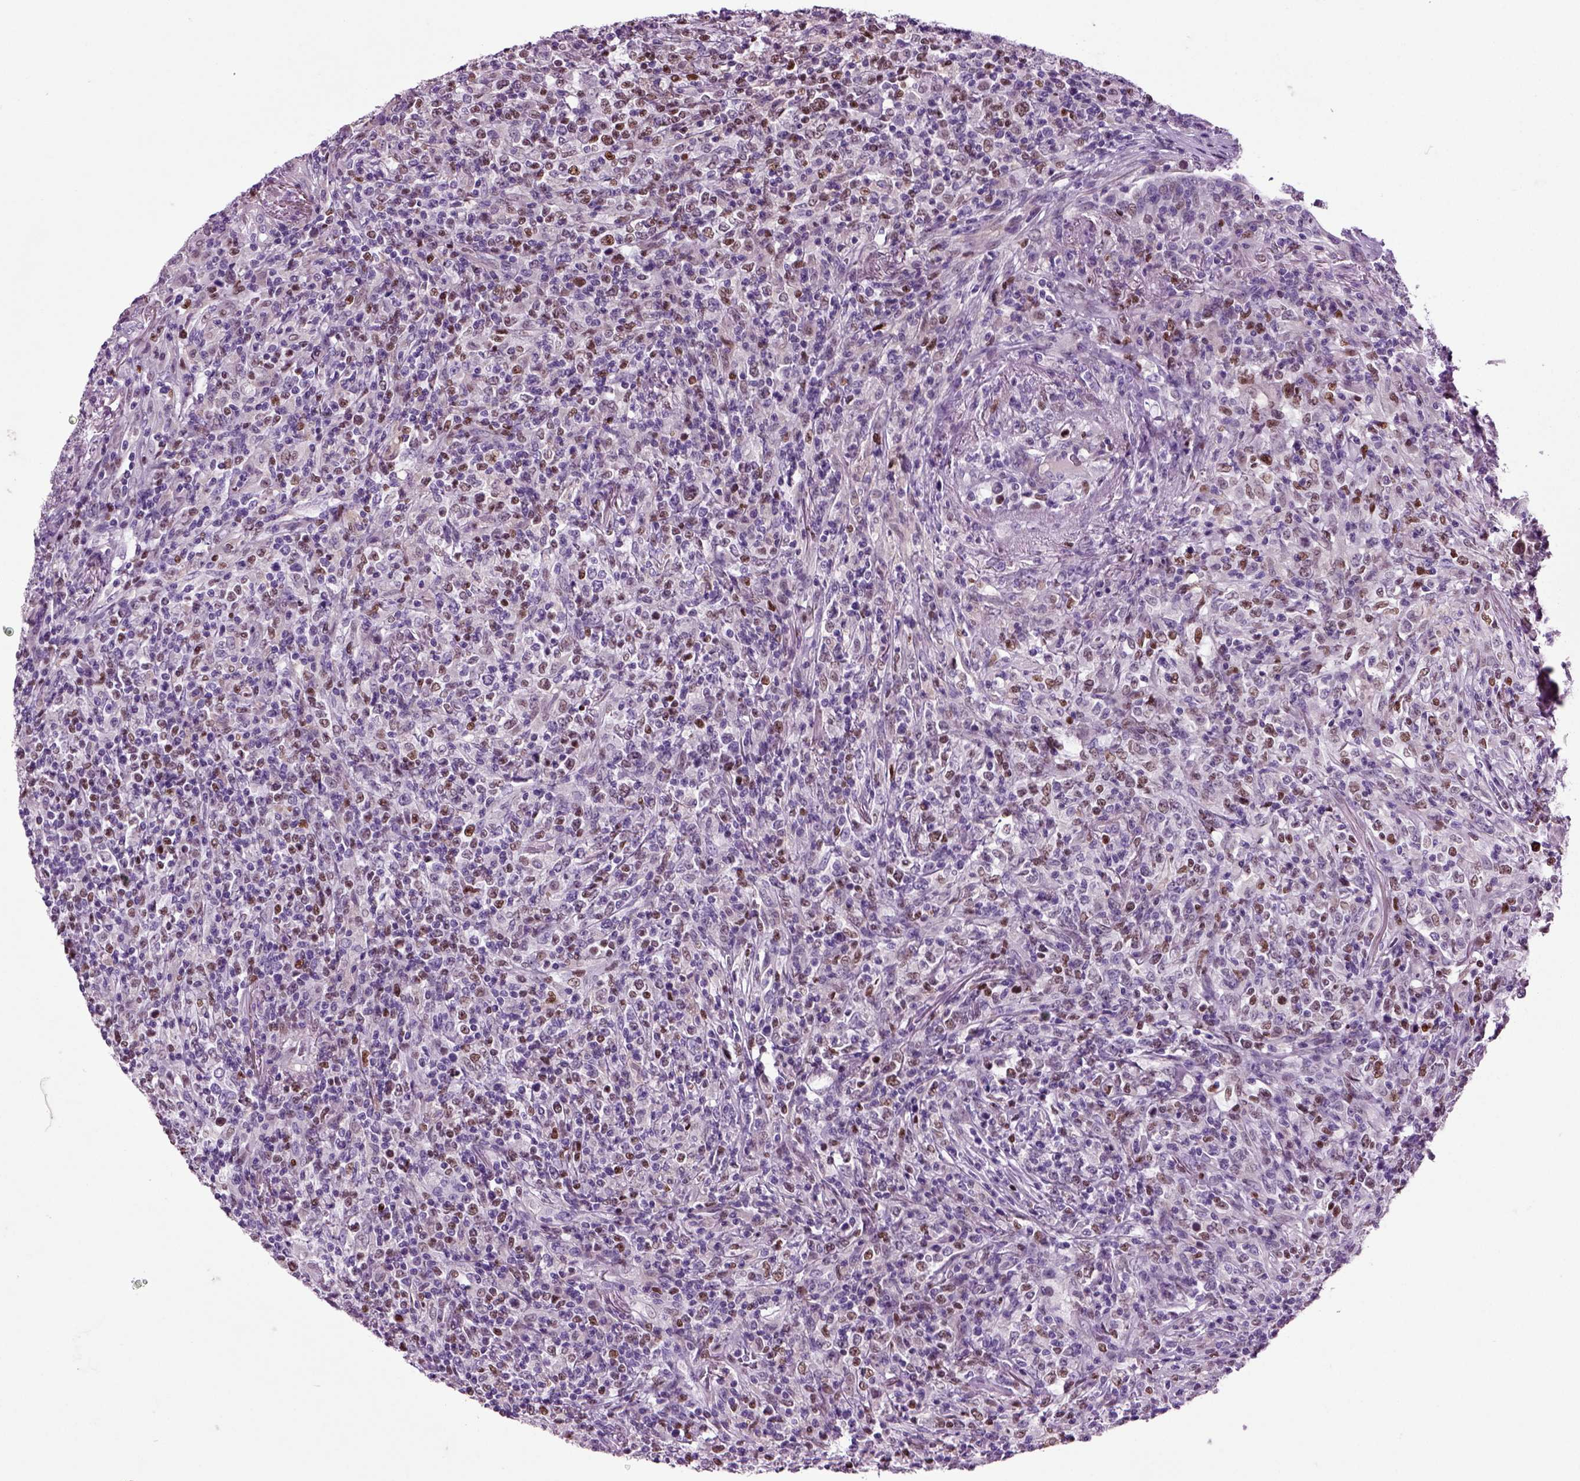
{"staining": {"intensity": "negative", "quantity": "none", "location": "none"}, "tissue": "lymphoma", "cell_type": "Tumor cells", "image_type": "cancer", "snomed": [{"axis": "morphology", "description": "Malignant lymphoma, non-Hodgkin's type, High grade"}, {"axis": "topography", "description": "Lung"}], "caption": "A photomicrograph of human lymphoma is negative for staining in tumor cells. Brightfield microscopy of IHC stained with DAB (brown) and hematoxylin (blue), captured at high magnification.", "gene": "ARID3A", "patient": {"sex": "male", "age": 79}}